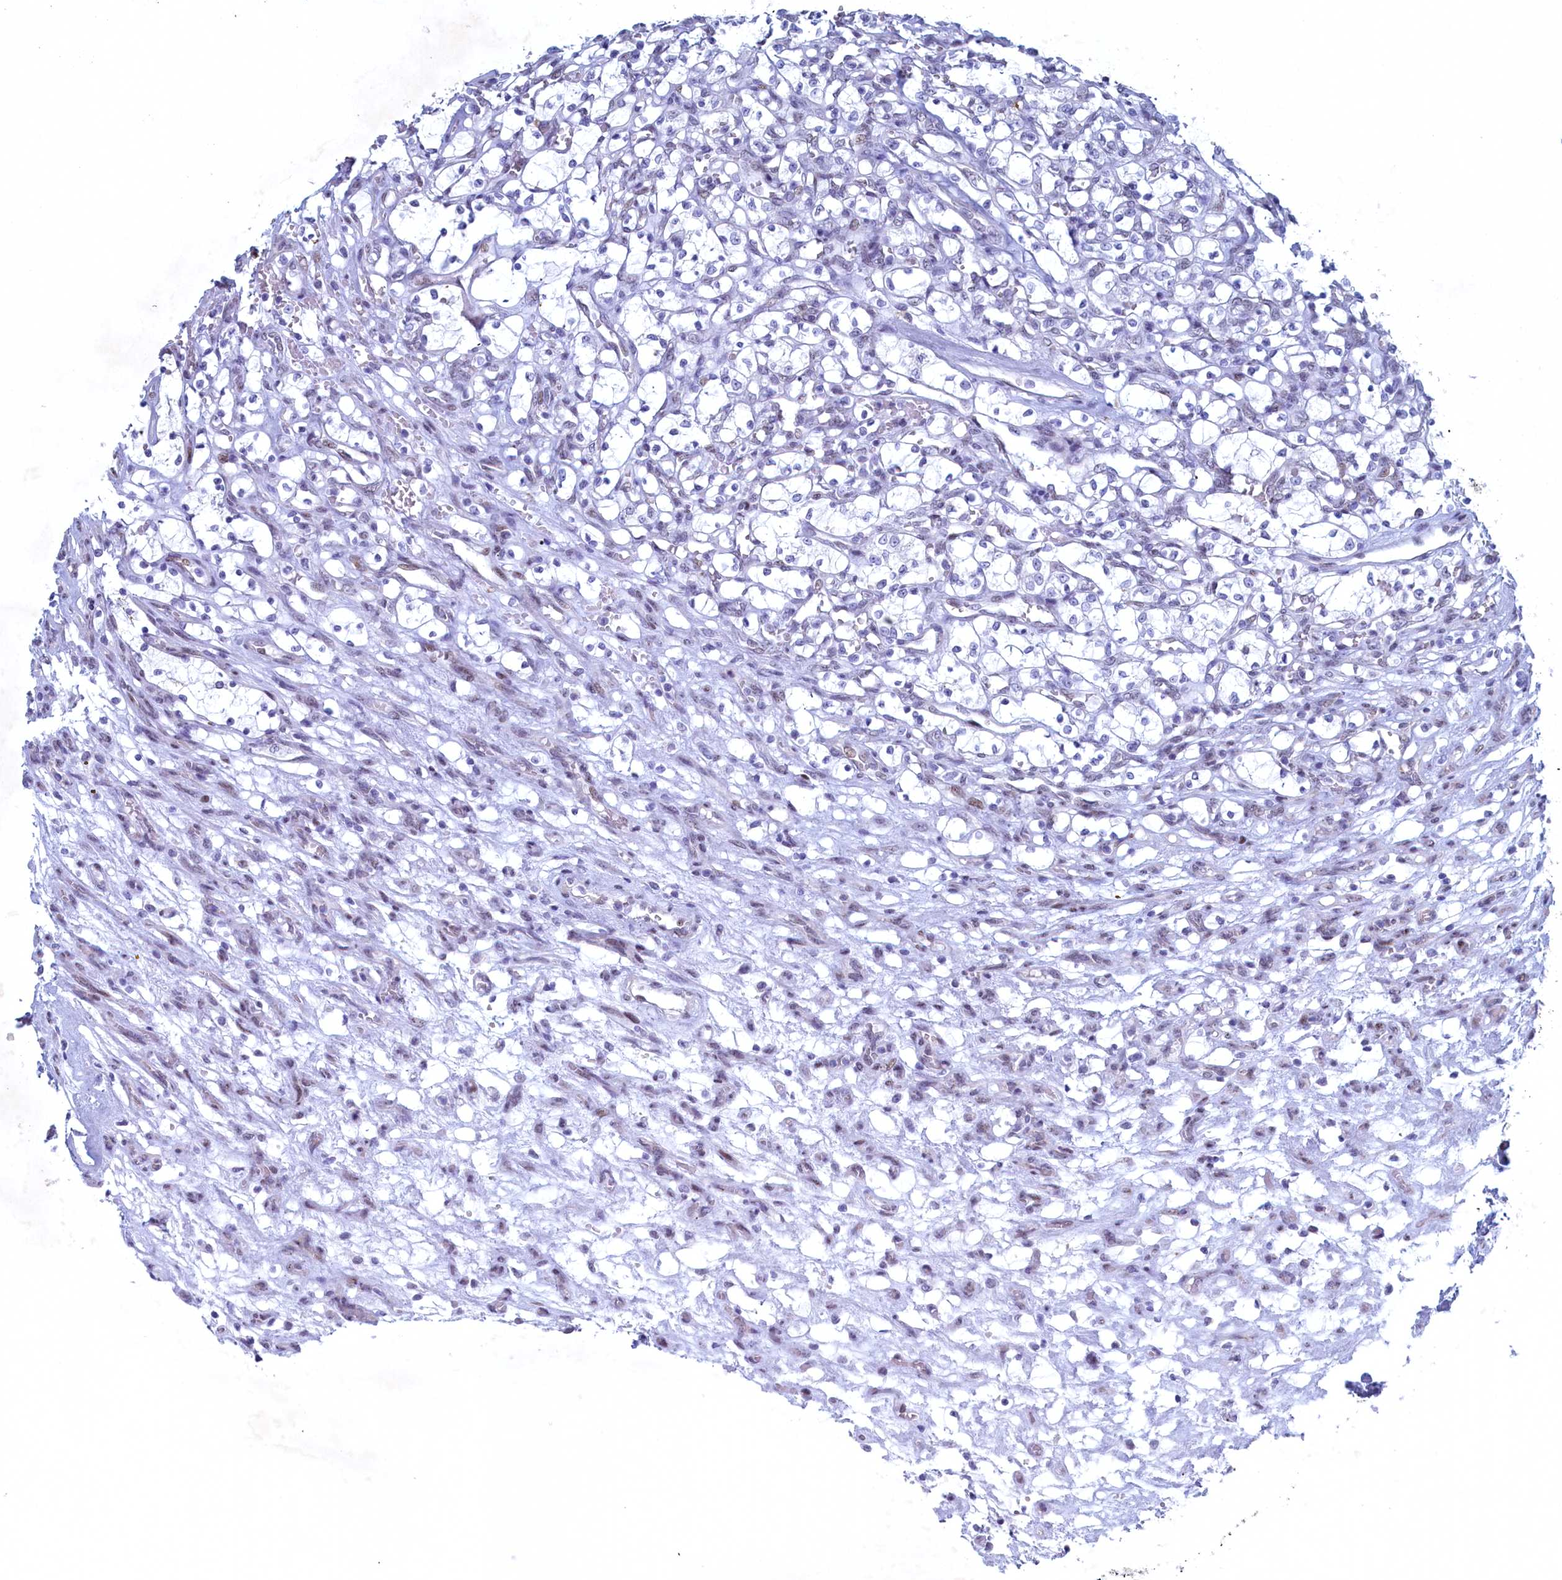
{"staining": {"intensity": "negative", "quantity": "none", "location": "none"}, "tissue": "renal cancer", "cell_type": "Tumor cells", "image_type": "cancer", "snomed": [{"axis": "morphology", "description": "Adenocarcinoma, NOS"}, {"axis": "topography", "description": "Kidney"}], "caption": "An immunohistochemistry (IHC) image of renal adenocarcinoma is shown. There is no staining in tumor cells of renal adenocarcinoma. The staining is performed using DAB brown chromogen with nuclei counter-stained in using hematoxylin.", "gene": "WDR76", "patient": {"sex": "female", "age": 69}}